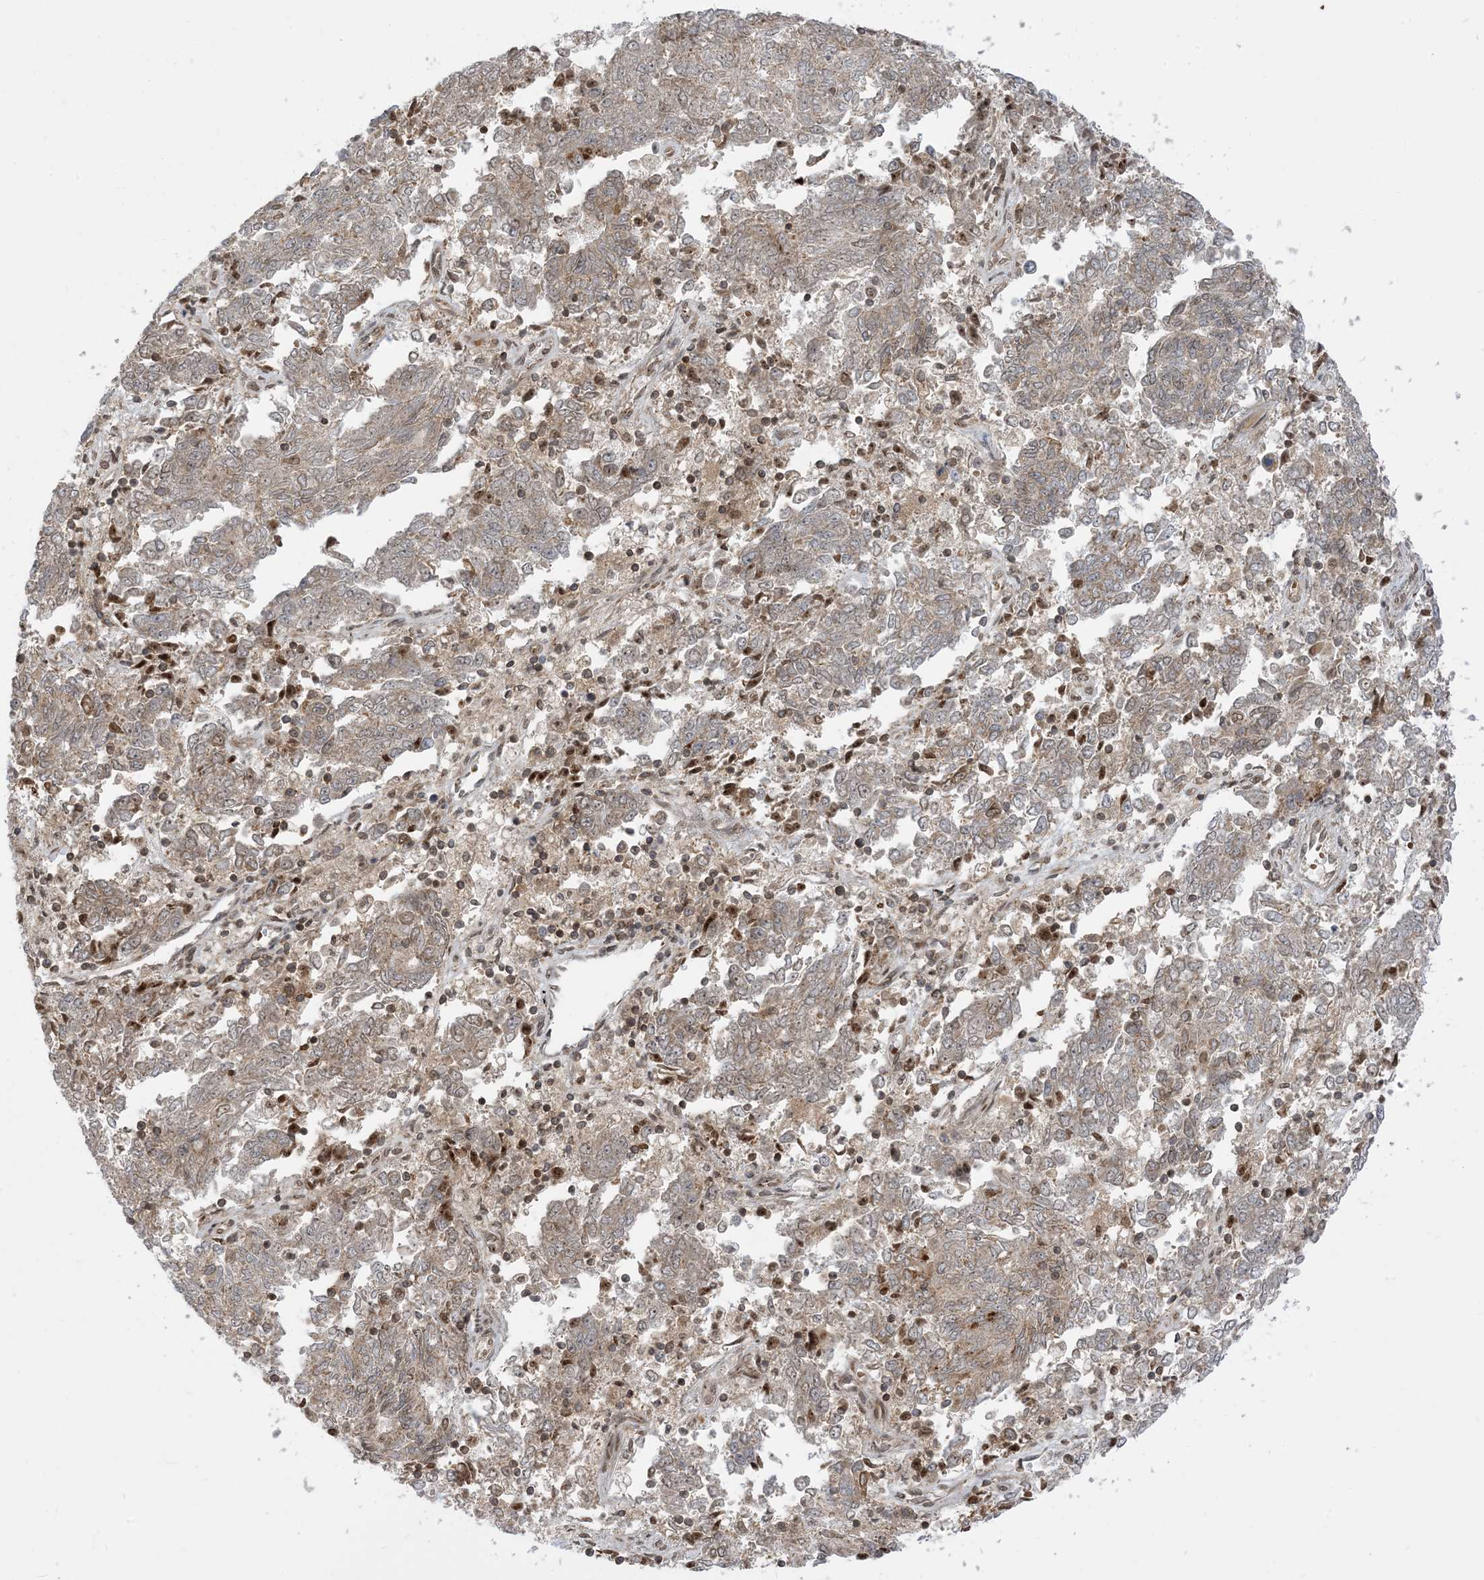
{"staining": {"intensity": "weak", "quantity": "25%-75%", "location": "cytoplasmic/membranous"}, "tissue": "endometrial cancer", "cell_type": "Tumor cells", "image_type": "cancer", "snomed": [{"axis": "morphology", "description": "Adenocarcinoma, NOS"}, {"axis": "topography", "description": "Endometrium"}], "caption": "Tumor cells reveal low levels of weak cytoplasmic/membranous positivity in approximately 25%-75% of cells in human adenocarcinoma (endometrial). Ihc stains the protein in brown and the nuclei are stained blue.", "gene": "CASP4", "patient": {"sex": "female", "age": 80}}